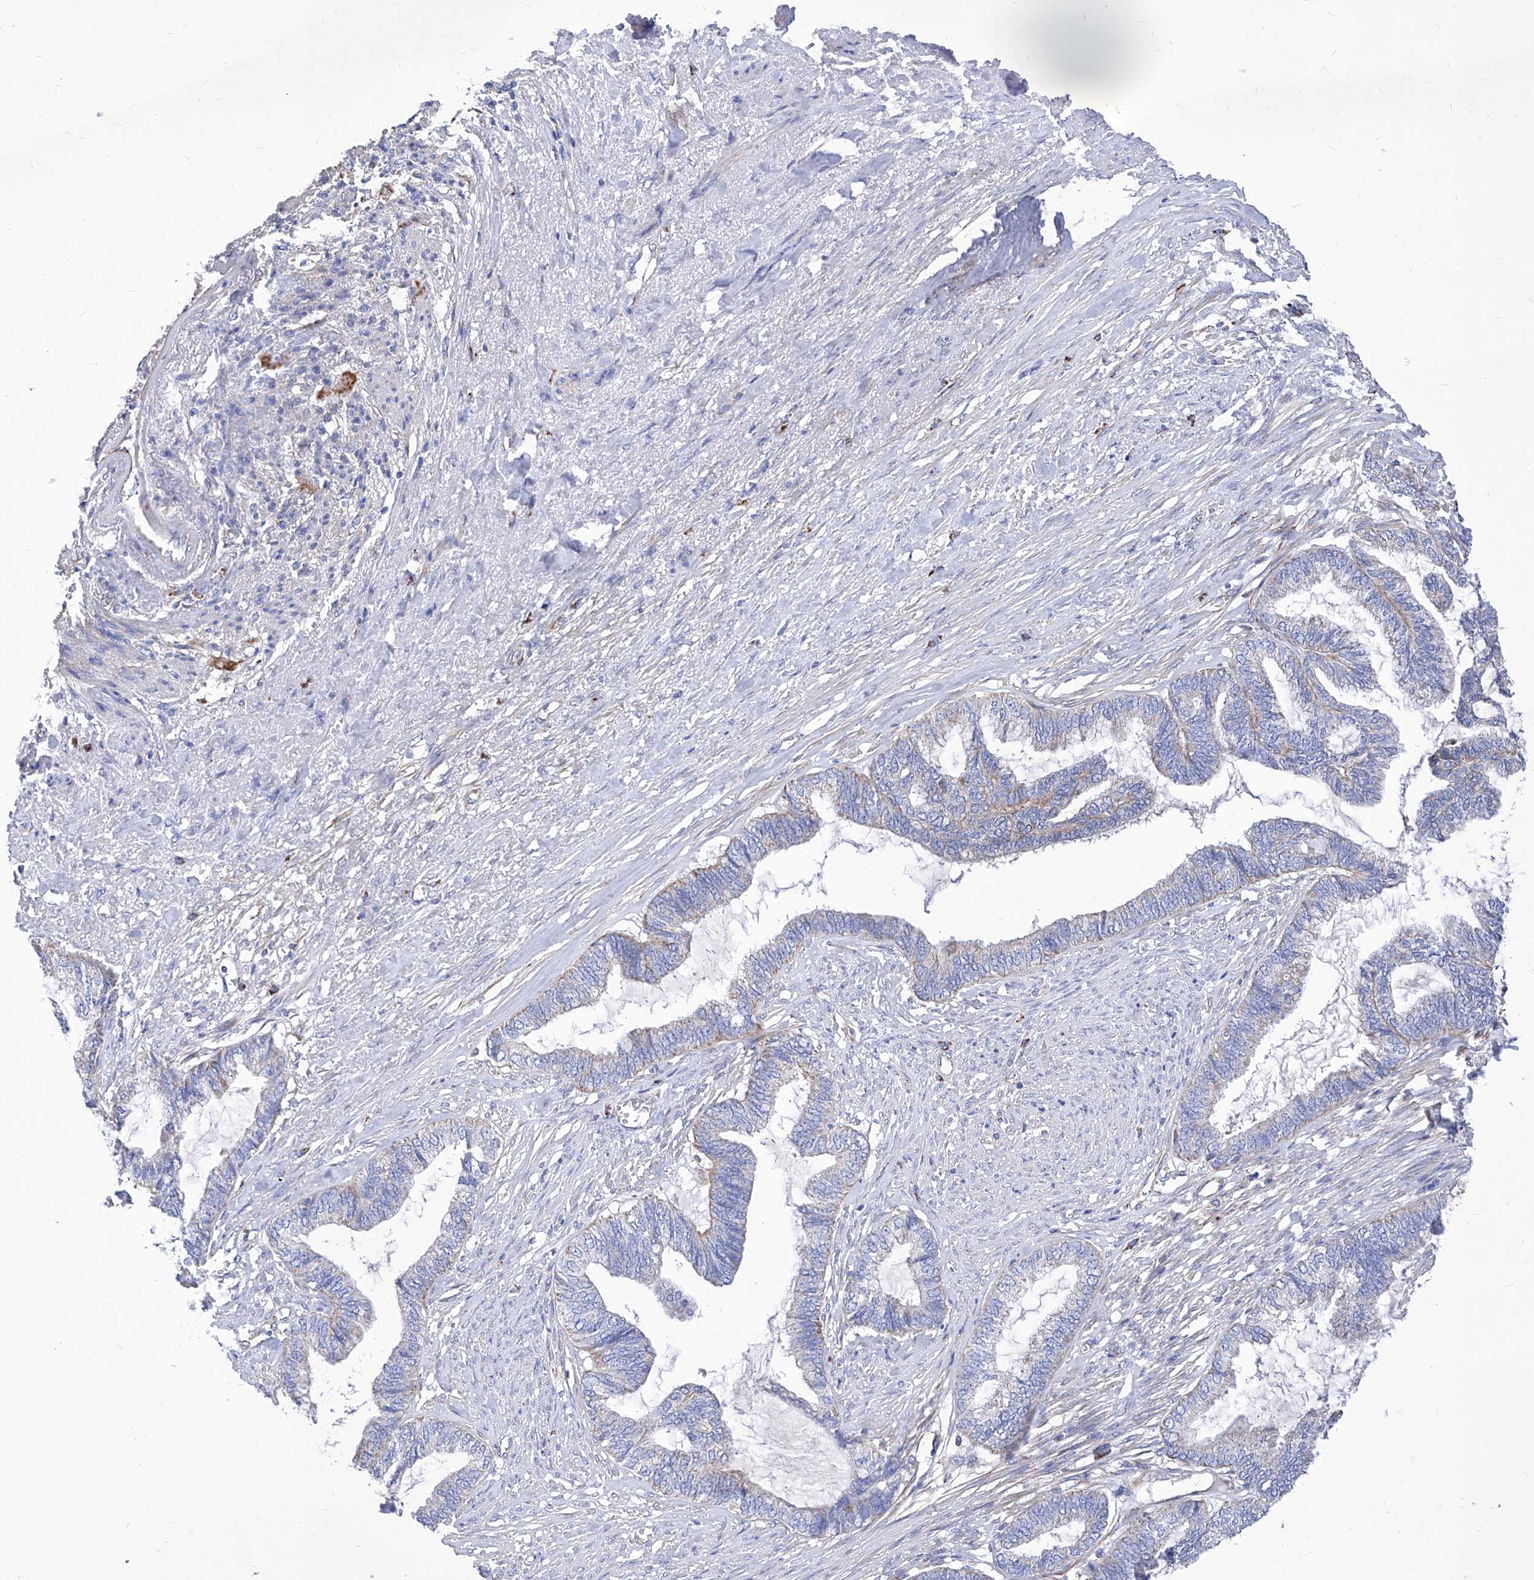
{"staining": {"intensity": "moderate", "quantity": "<25%", "location": "cytoplasmic/membranous"}, "tissue": "endometrial cancer", "cell_type": "Tumor cells", "image_type": "cancer", "snomed": [{"axis": "morphology", "description": "Adenocarcinoma, NOS"}, {"axis": "topography", "description": "Endometrium"}], "caption": "Human endometrial cancer stained for a protein (brown) shows moderate cytoplasmic/membranous positive positivity in about <25% of tumor cells.", "gene": "HRNR", "patient": {"sex": "female", "age": 86}}